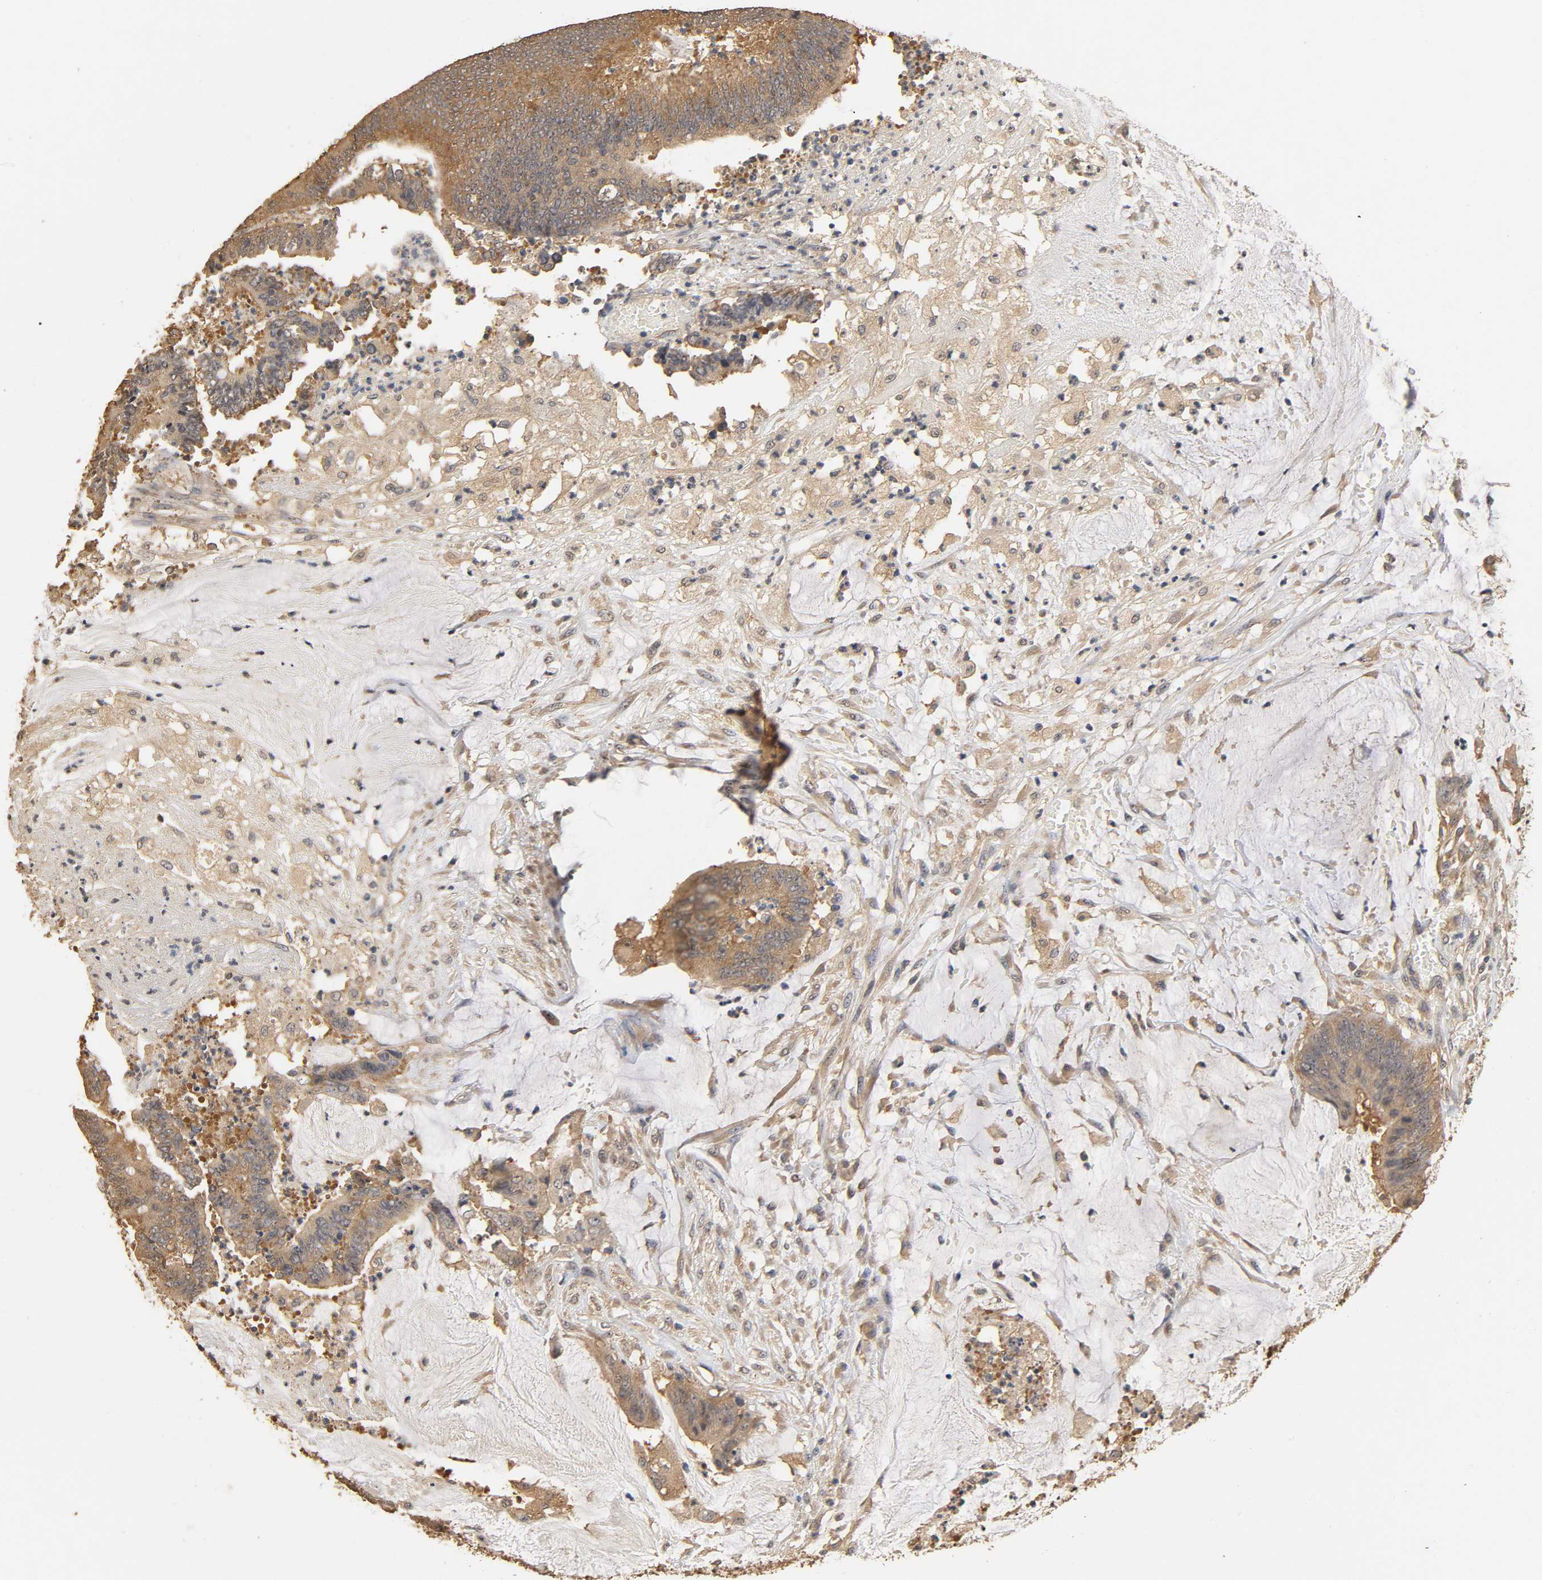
{"staining": {"intensity": "moderate", "quantity": ">75%", "location": "cytoplasmic/membranous"}, "tissue": "colorectal cancer", "cell_type": "Tumor cells", "image_type": "cancer", "snomed": [{"axis": "morphology", "description": "Adenocarcinoma, NOS"}, {"axis": "topography", "description": "Rectum"}], "caption": "Tumor cells exhibit moderate cytoplasmic/membranous staining in approximately >75% of cells in colorectal cancer. Immunohistochemistry (ihc) stains the protein of interest in brown and the nuclei are stained blue.", "gene": "ARHGEF7", "patient": {"sex": "female", "age": 66}}